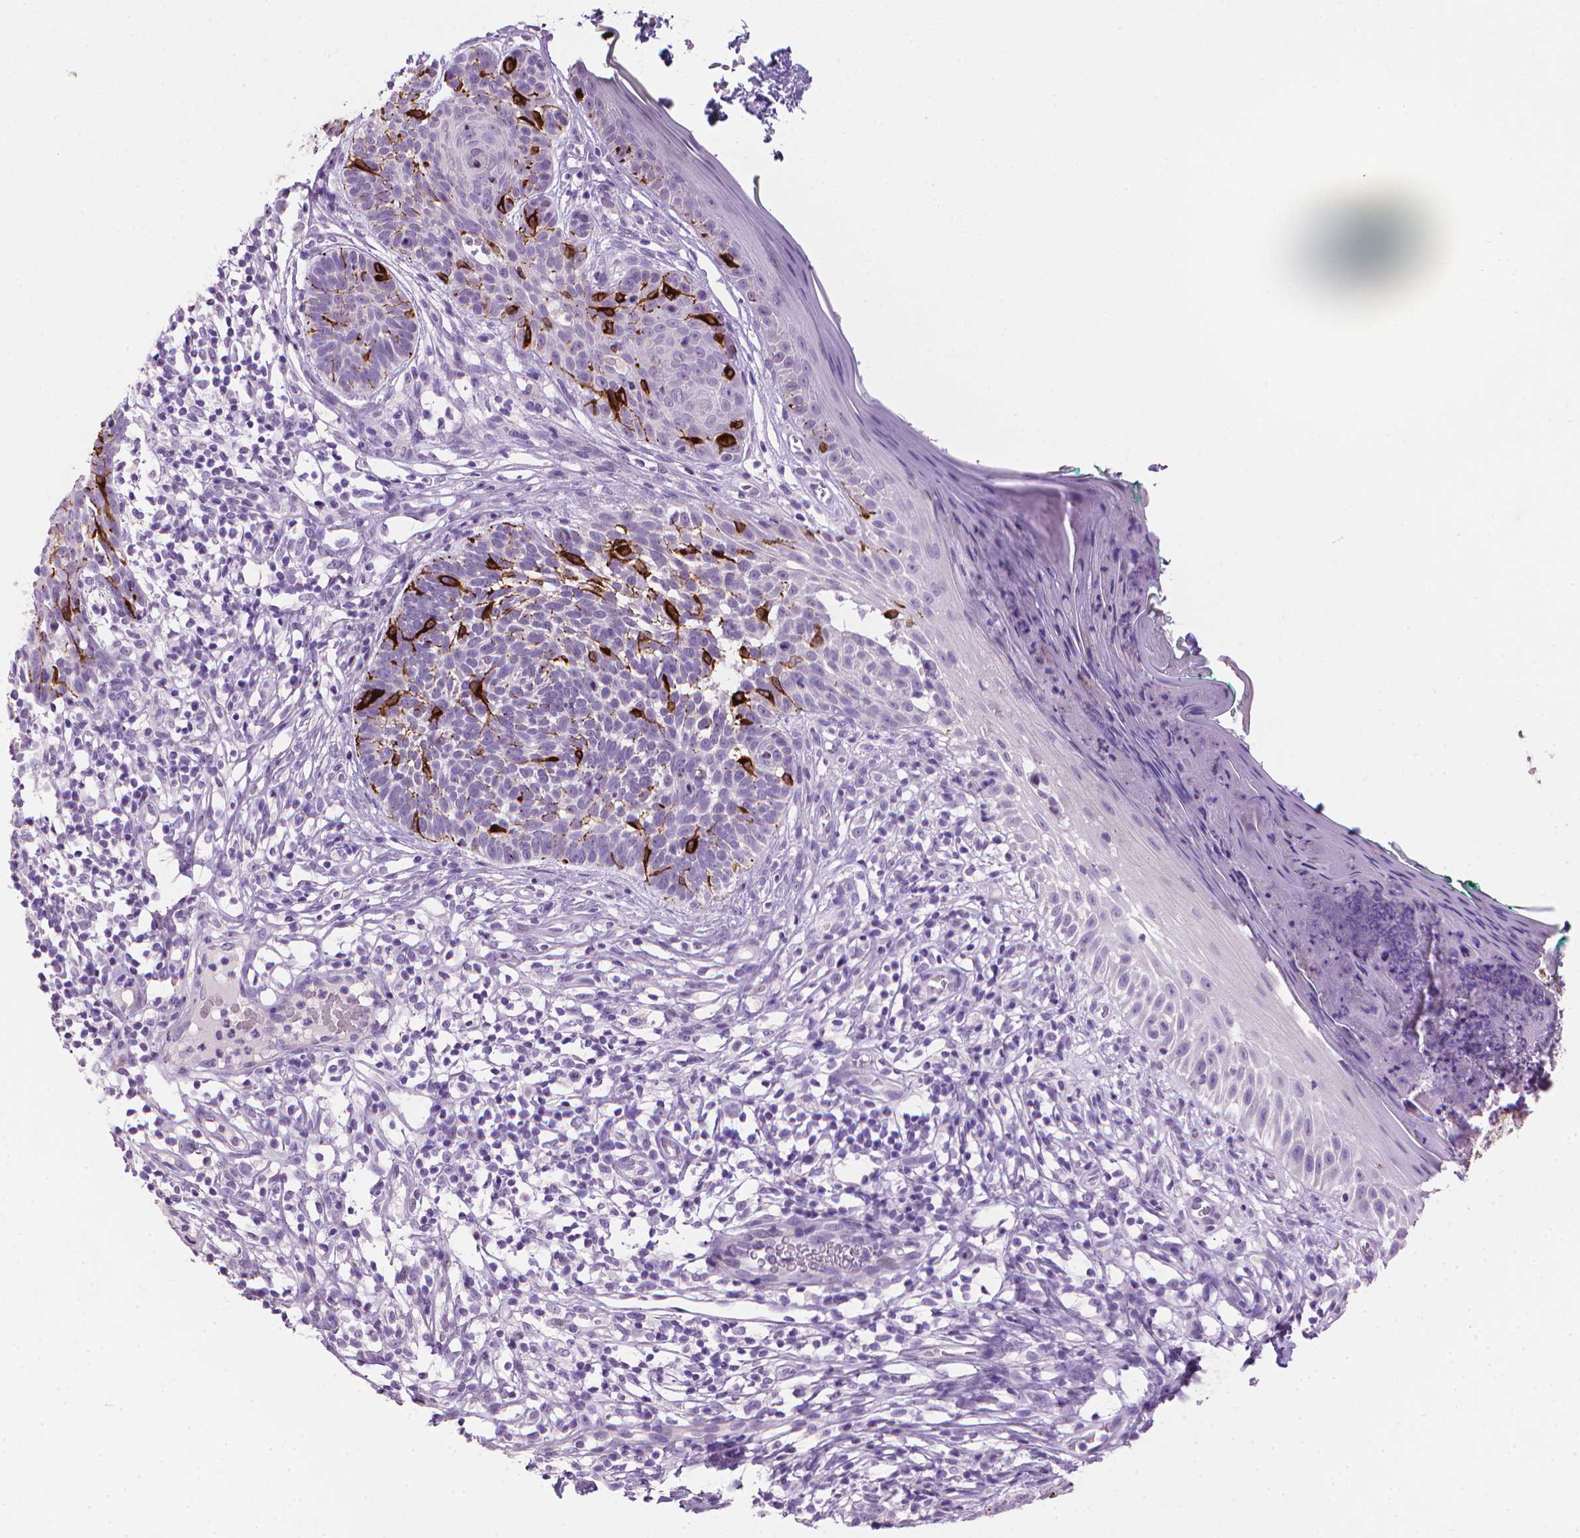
{"staining": {"intensity": "negative", "quantity": "none", "location": "none"}, "tissue": "skin cancer", "cell_type": "Tumor cells", "image_type": "cancer", "snomed": [{"axis": "morphology", "description": "Basal cell carcinoma"}, {"axis": "topography", "description": "Skin"}], "caption": "IHC image of neoplastic tissue: skin cancer (basal cell carcinoma) stained with DAB (3,3'-diaminobenzidine) displays no significant protein expression in tumor cells. (DAB immunohistochemistry (IHC) with hematoxylin counter stain).", "gene": "MLANA", "patient": {"sex": "male", "age": 85}}